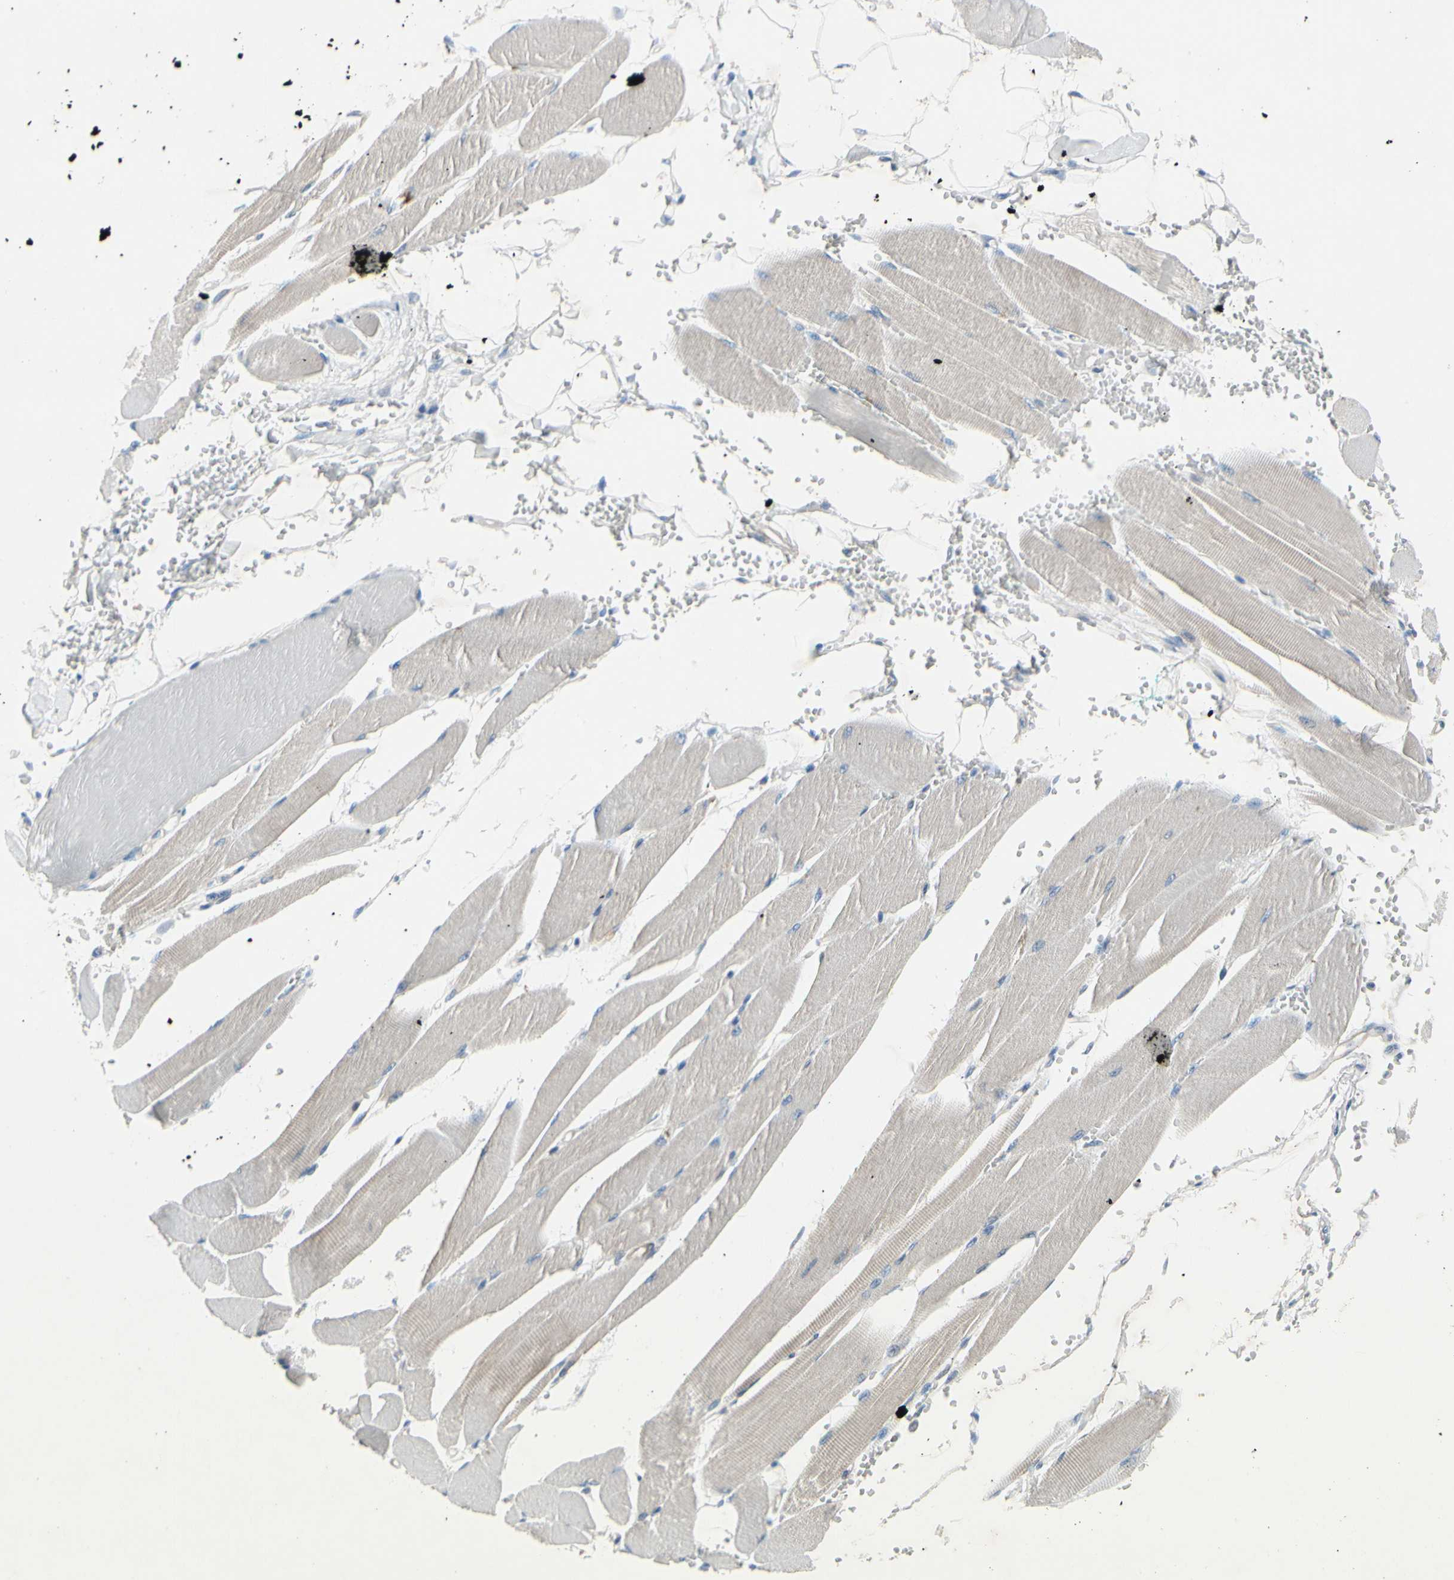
{"staining": {"intensity": "weak", "quantity": "25%-75%", "location": "cytoplasmic/membranous"}, "tissue": "skeletal muscle", "cell_type": "Myocytes", "image_type": "normal", "snomed": [{"axis": "morphology", "description": "Normal tissue, NOS"}, {"axis": "topography", "description": "Skeletal muscle"}, {"axis": "topography", "description": "Oral tissue"}, {"axis": "topography", "description": "Peripheral nerve tissue"}], "caption": "A photomicrograph showing weak cytoplasmic/membranous staining in approximately 25%-75% of myocytes in unremarkable skeletal muscle, as visualized by brown immunohistochemical staining.", "gene": "MAP2", "patient": {"sex": "female", "age": 84}}